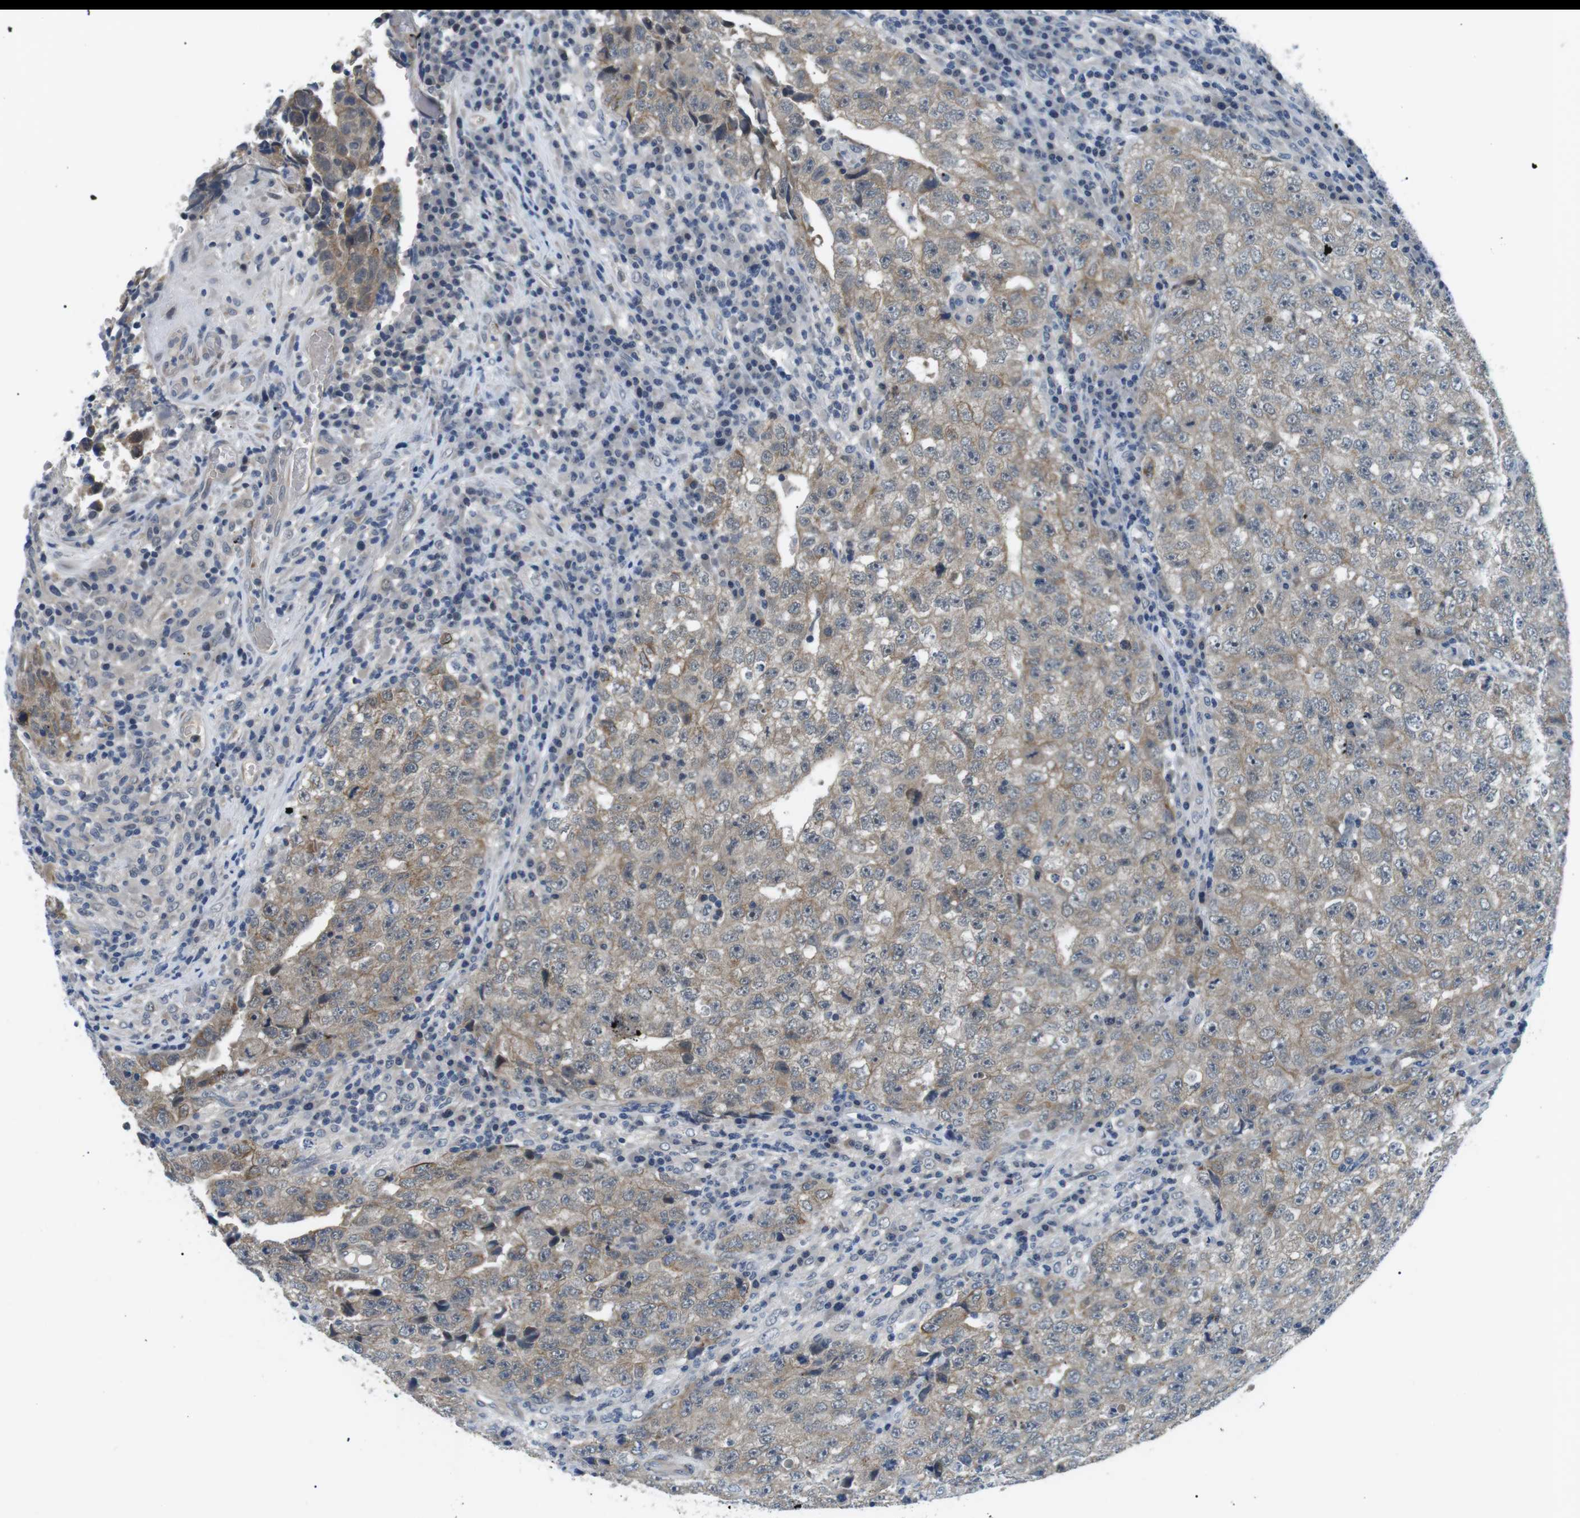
{"staining": {"intensity": "weak", "quantity": ">75%", "location": "cytoplasmic/membranous"}, "tissue": "testis cancer", "cell_type": "Tumor cells", "image_type": "cancer", "snomed": [{"axis": "morphology", "description": "Necrosis, NOS"}, {"axis": "morphology", "description": "Carcinoma, Embryonal, NOS"}, {"axis": "topography", "description": "Testis"}], "caption": "This image exhibits immunohistochemistry staining of human embryonal carcinoma (testis), with low weak cytoplasmic/membranous positivity in about >75% of tumor cells.", "gene": "WSCD1", "patient": {"sex": "male", "age": 19}}